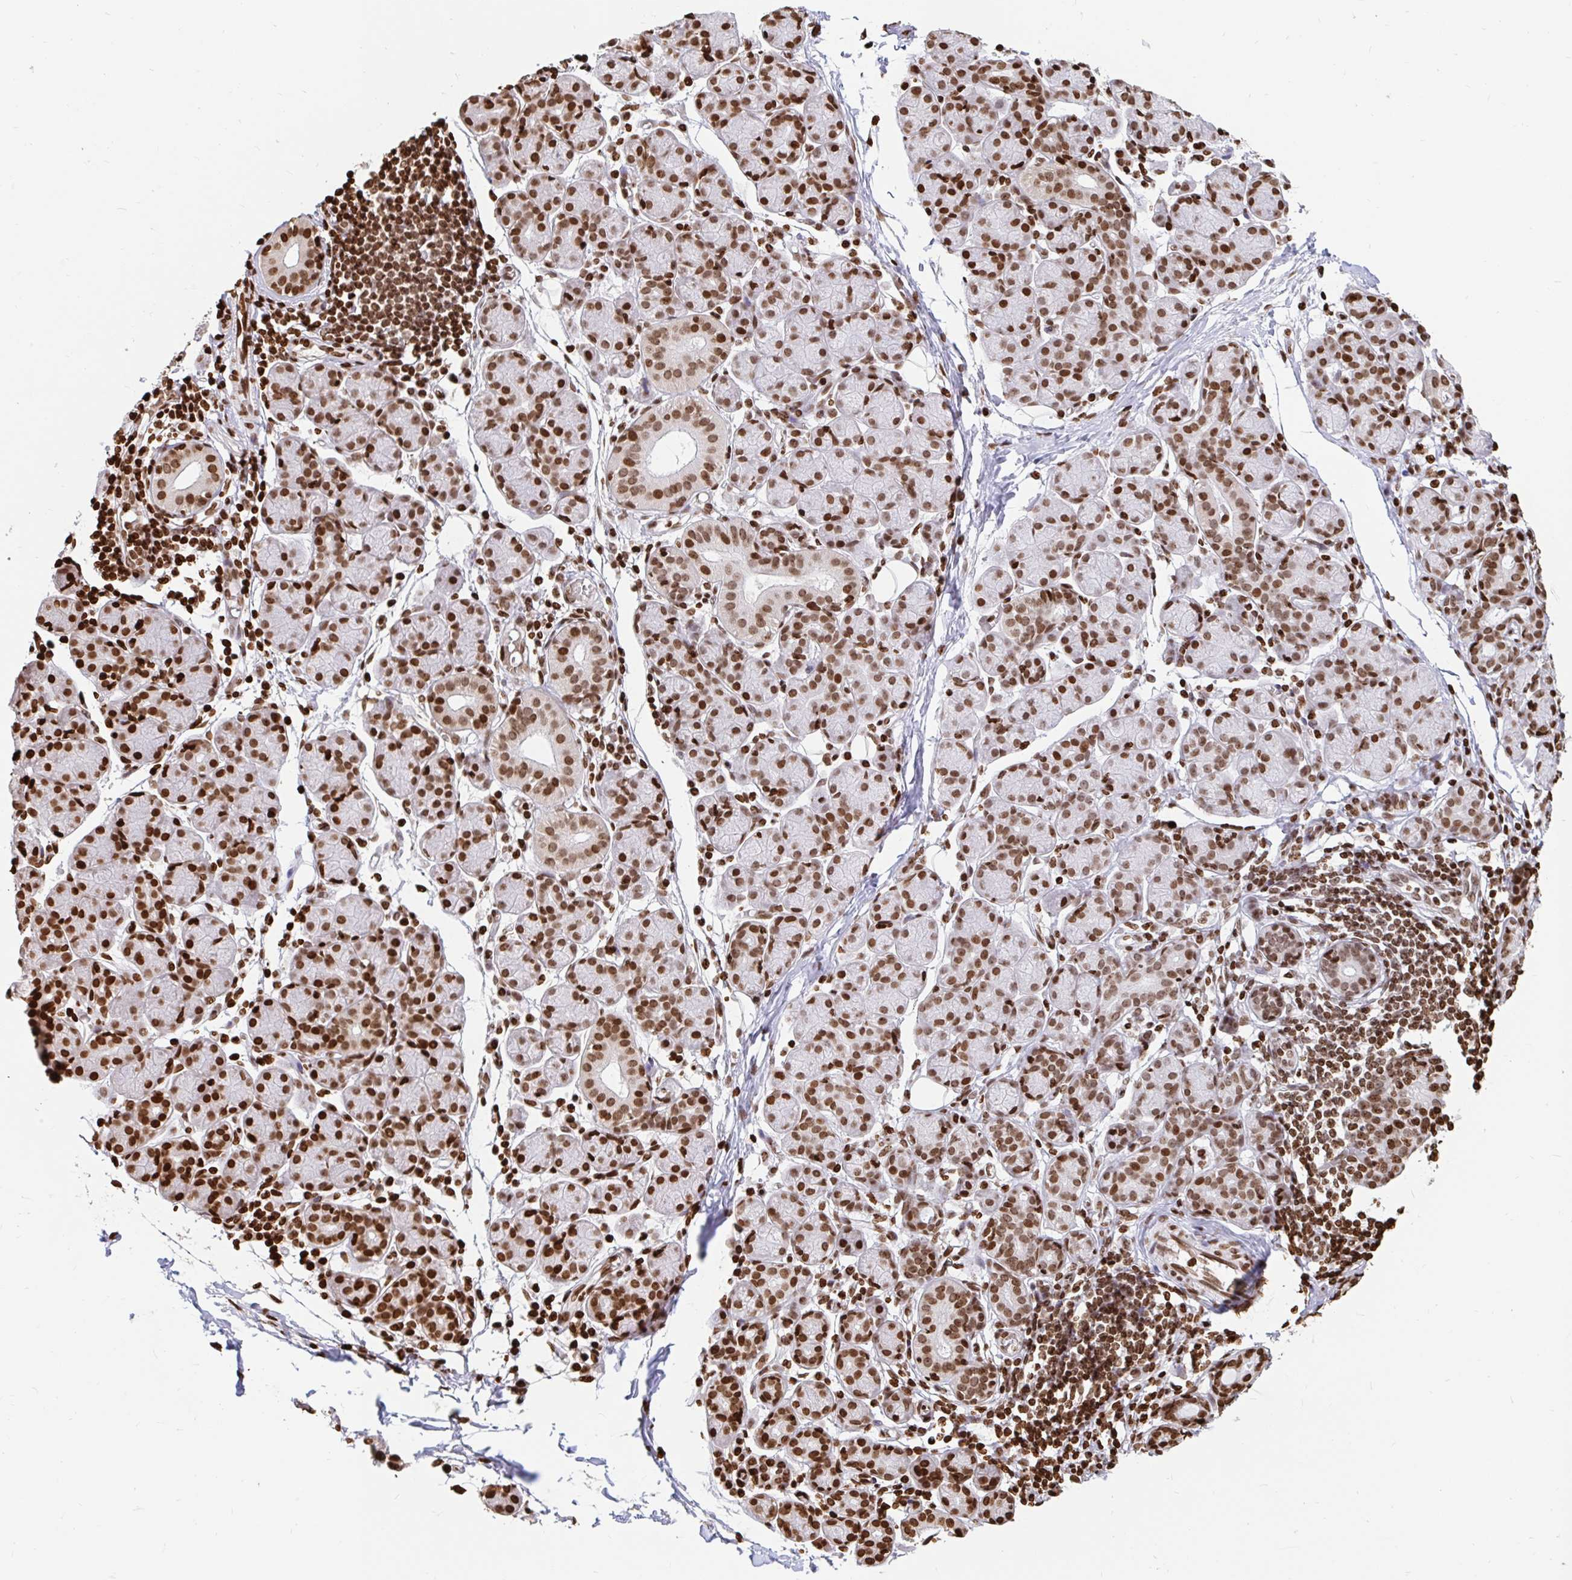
{"staining": {"intensity": "strong", "quantity": ">75%", "location": "nuclear"}, "tissue": "salivary gland", "cell_type": "Glandular cells", "image_type": "normal", "snomed": [{"axis": "morphology", "description": "Normal tissue, NOS"}, {"axis": "morphology", "description": "Inflammation, NOS"}, {"axis": "topography", "description": "Lymph node"}, {"axis": "topography", "description": "Salivary gland"}], "caption": "Immunohistochemistry photomicrograph of unremarkable salivary gland: salivary gland stained using immunohistochemistry (IHC) reveals high levels of strong protein expression localized specifically in the nuclear of glandular cells, appearing as a nuclear brown color.", "gene": "H2BC5", "patient": {"sex": "male", "age": 3}}